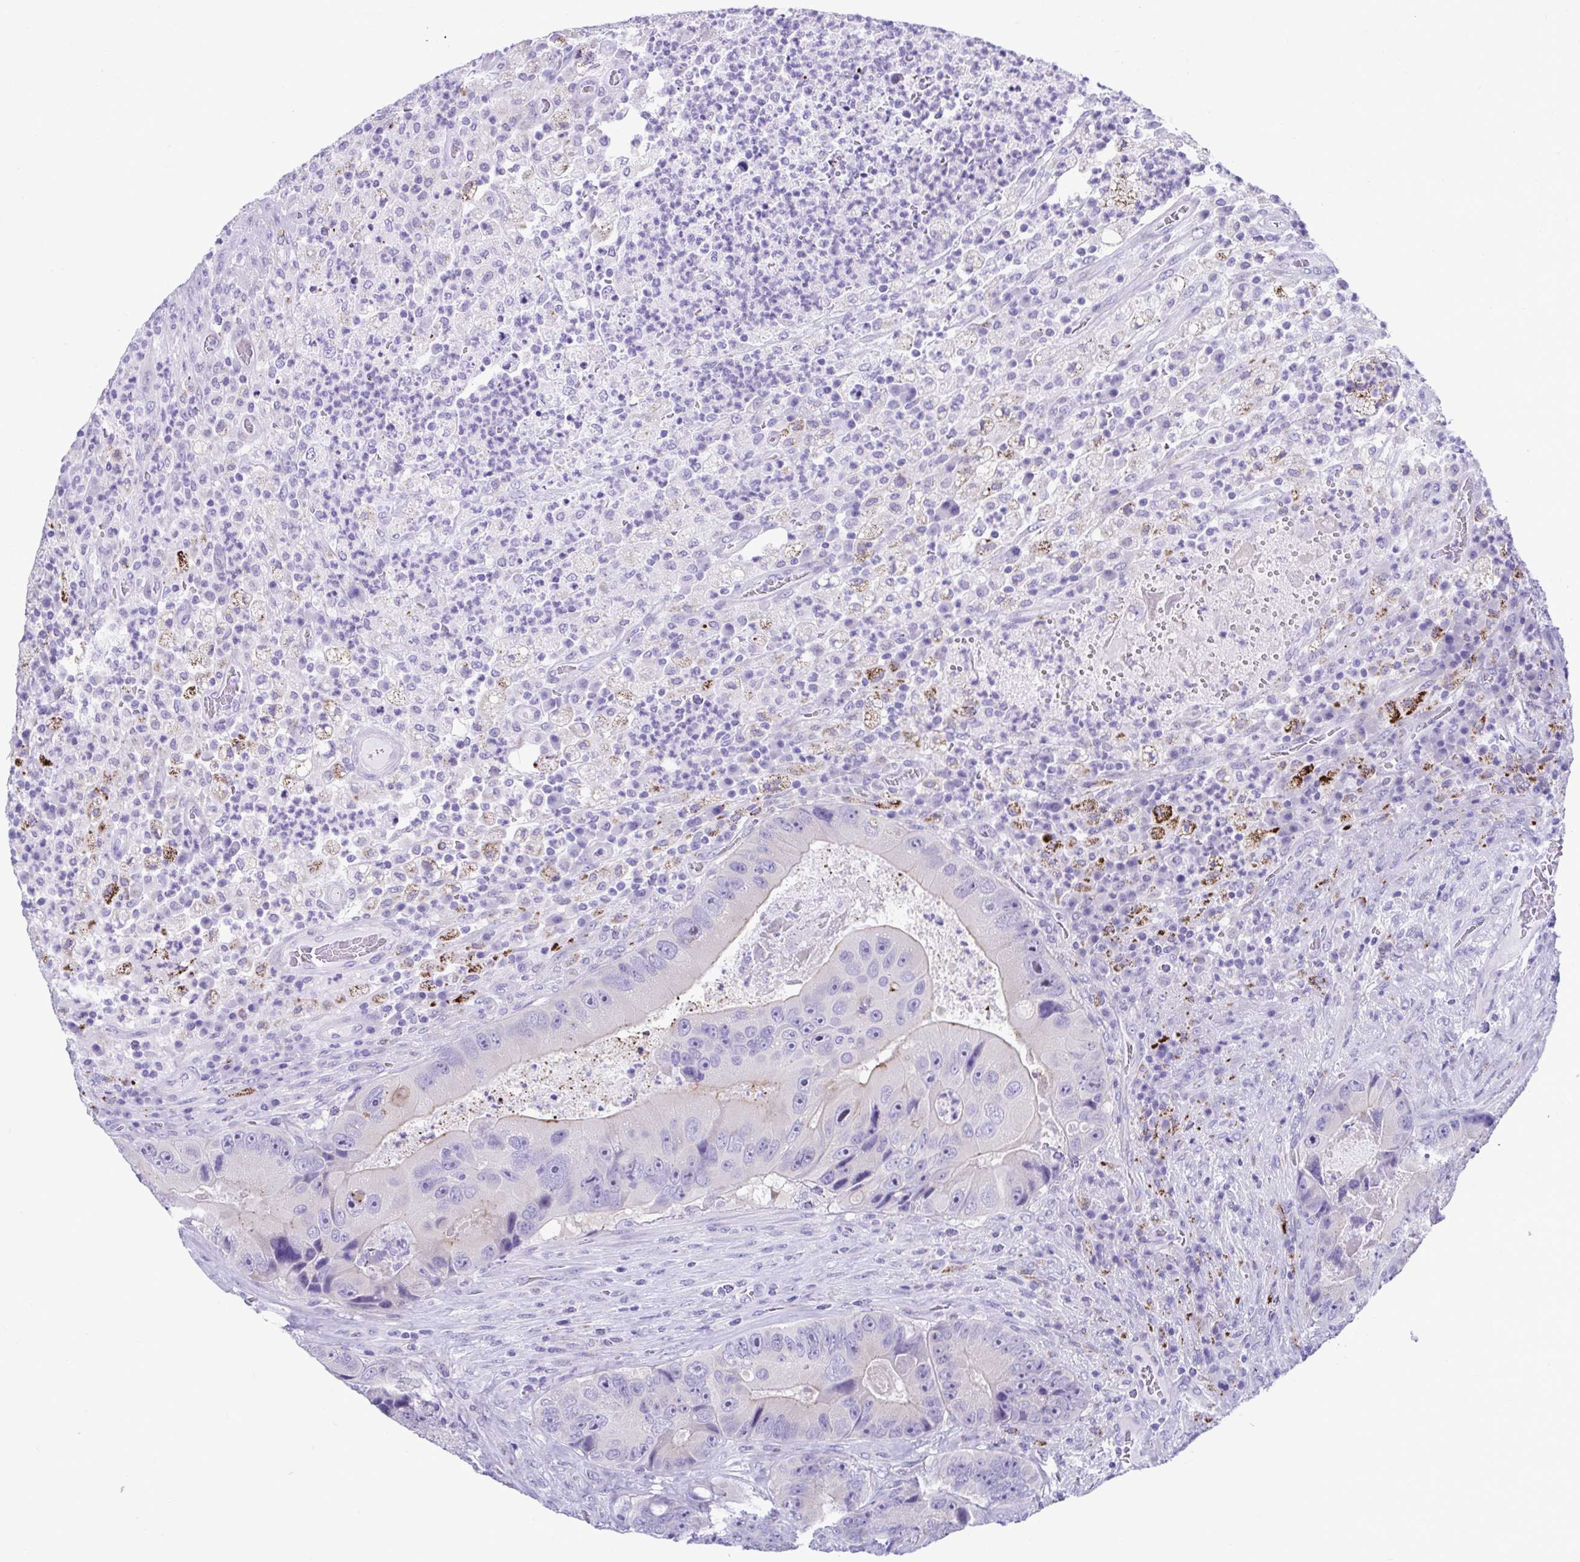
{"staining": {"intensity": "negative", "quantity": "none", "location": "none"}, "tissue": "colorectal cancer", "cell_type": "Tumor cells", "image_type": "cancer", "snomed": [{"axis": "morphology", "description": "Adenocarcinoma, NOS"}, {"axis": "topography", "description": "Colon"}], "caption": "Immunohistochemistry micrograph of neoplastic tissue: human colorectal cancer (adenocarcinoma) stained with DAB (3,3'-diaminobenzidine) exhibits no significant protein expression in tumor cells.", "gene": "TTC30B", "patient": {"sex": "female", "age": 86}}